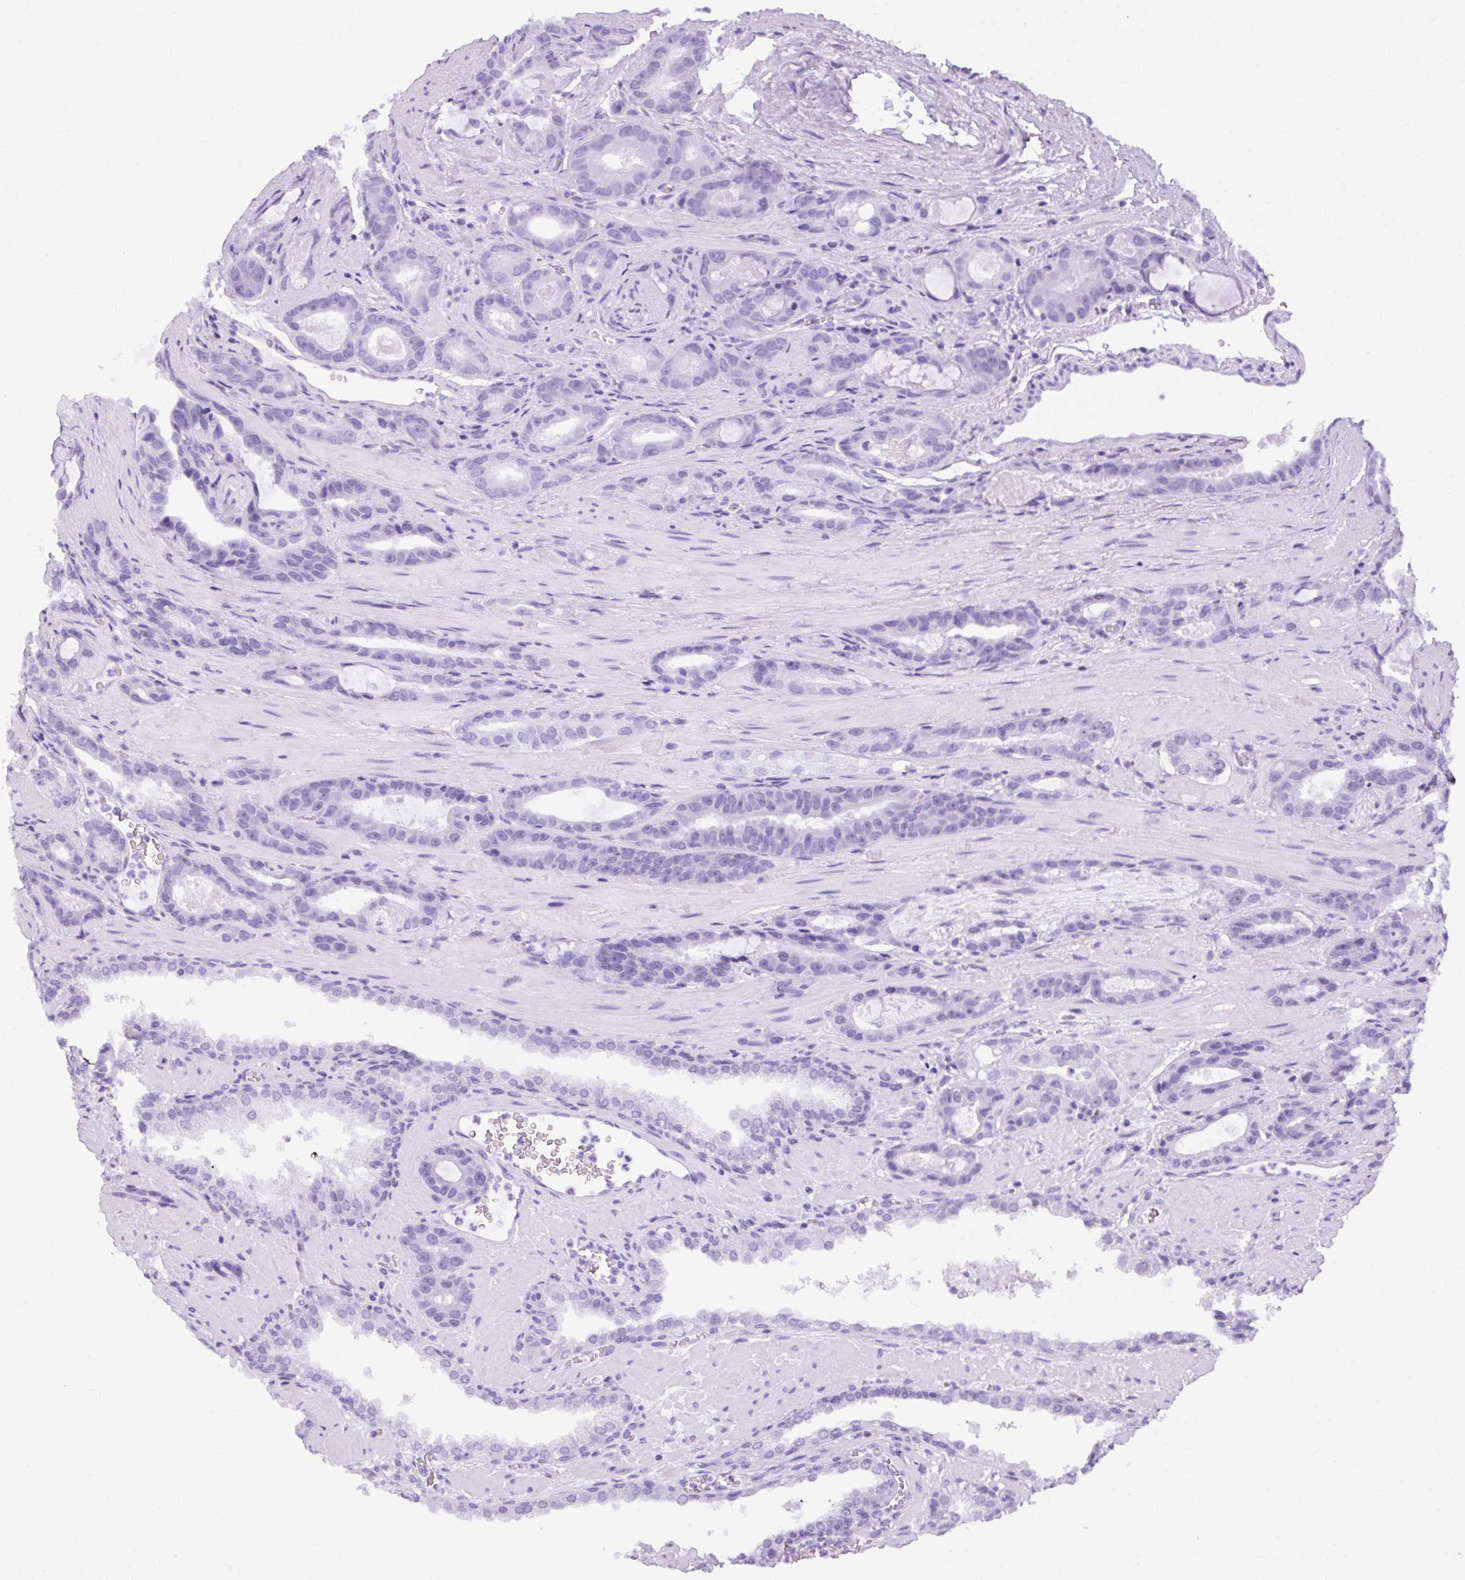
{"staining": {"intensity": "negative", "quantity": "none", "location": "none"}, "tissue": "prostate cancer", "cell_type": "Tumor cells", "image_type": "cancer", "snomed": [{"axis": "morphology", "description": "Adenocarcinoma, High grade"}, {"axis": "topography", "description": "Prostate"}], "caption": "Immunohistochemistry micrograph of neoplastic tissue: adenocarcinoma (high-grade) (prostate) stained with DAB (3,3'-diaminobenzidine) displays no significant protein staining in tumor cells.", "gene": "ASGR2", "patient": {"sex": "male", "age": 65}}